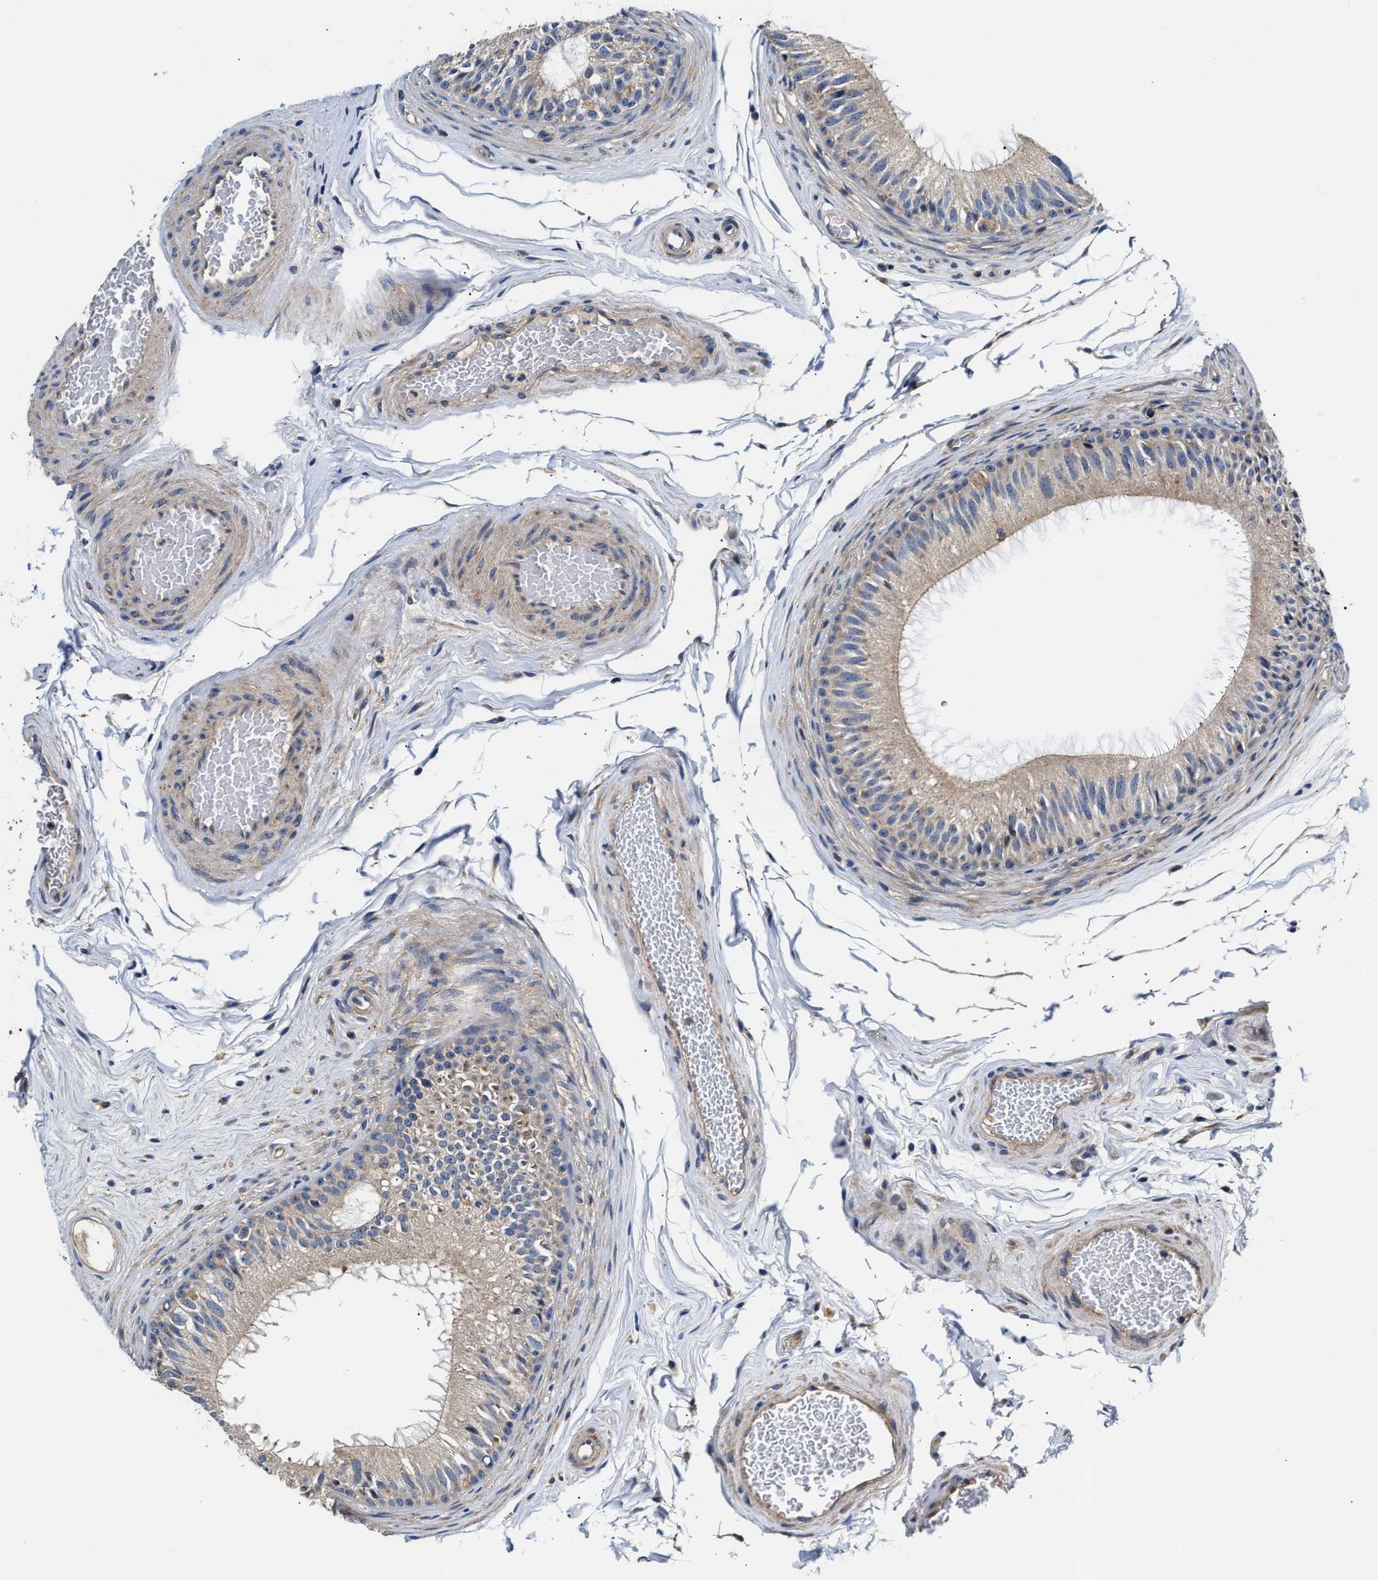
{"staining": {"intensity": "negative", "quantity": "none", "location": "none"}, "tissue": "epididymis", "cell_type": "Glandular cells", "image_type": "normal", "snomed": [{"axis": "morphology", "description": "Normal tissue, NOS"}, {"axis": "topography", "description": "Testis"}, {"axis": "topography", "description": "Epididymis"}], "caption": "IHC micrograph of benign human epididymis stained for a protein (brown), which shows no staining in glandular cells. (DAB IHC visualized using brightfield microscopy, high magnification).", "gene": "TEX2", "patient": {"sex": "male", "age": 36}}